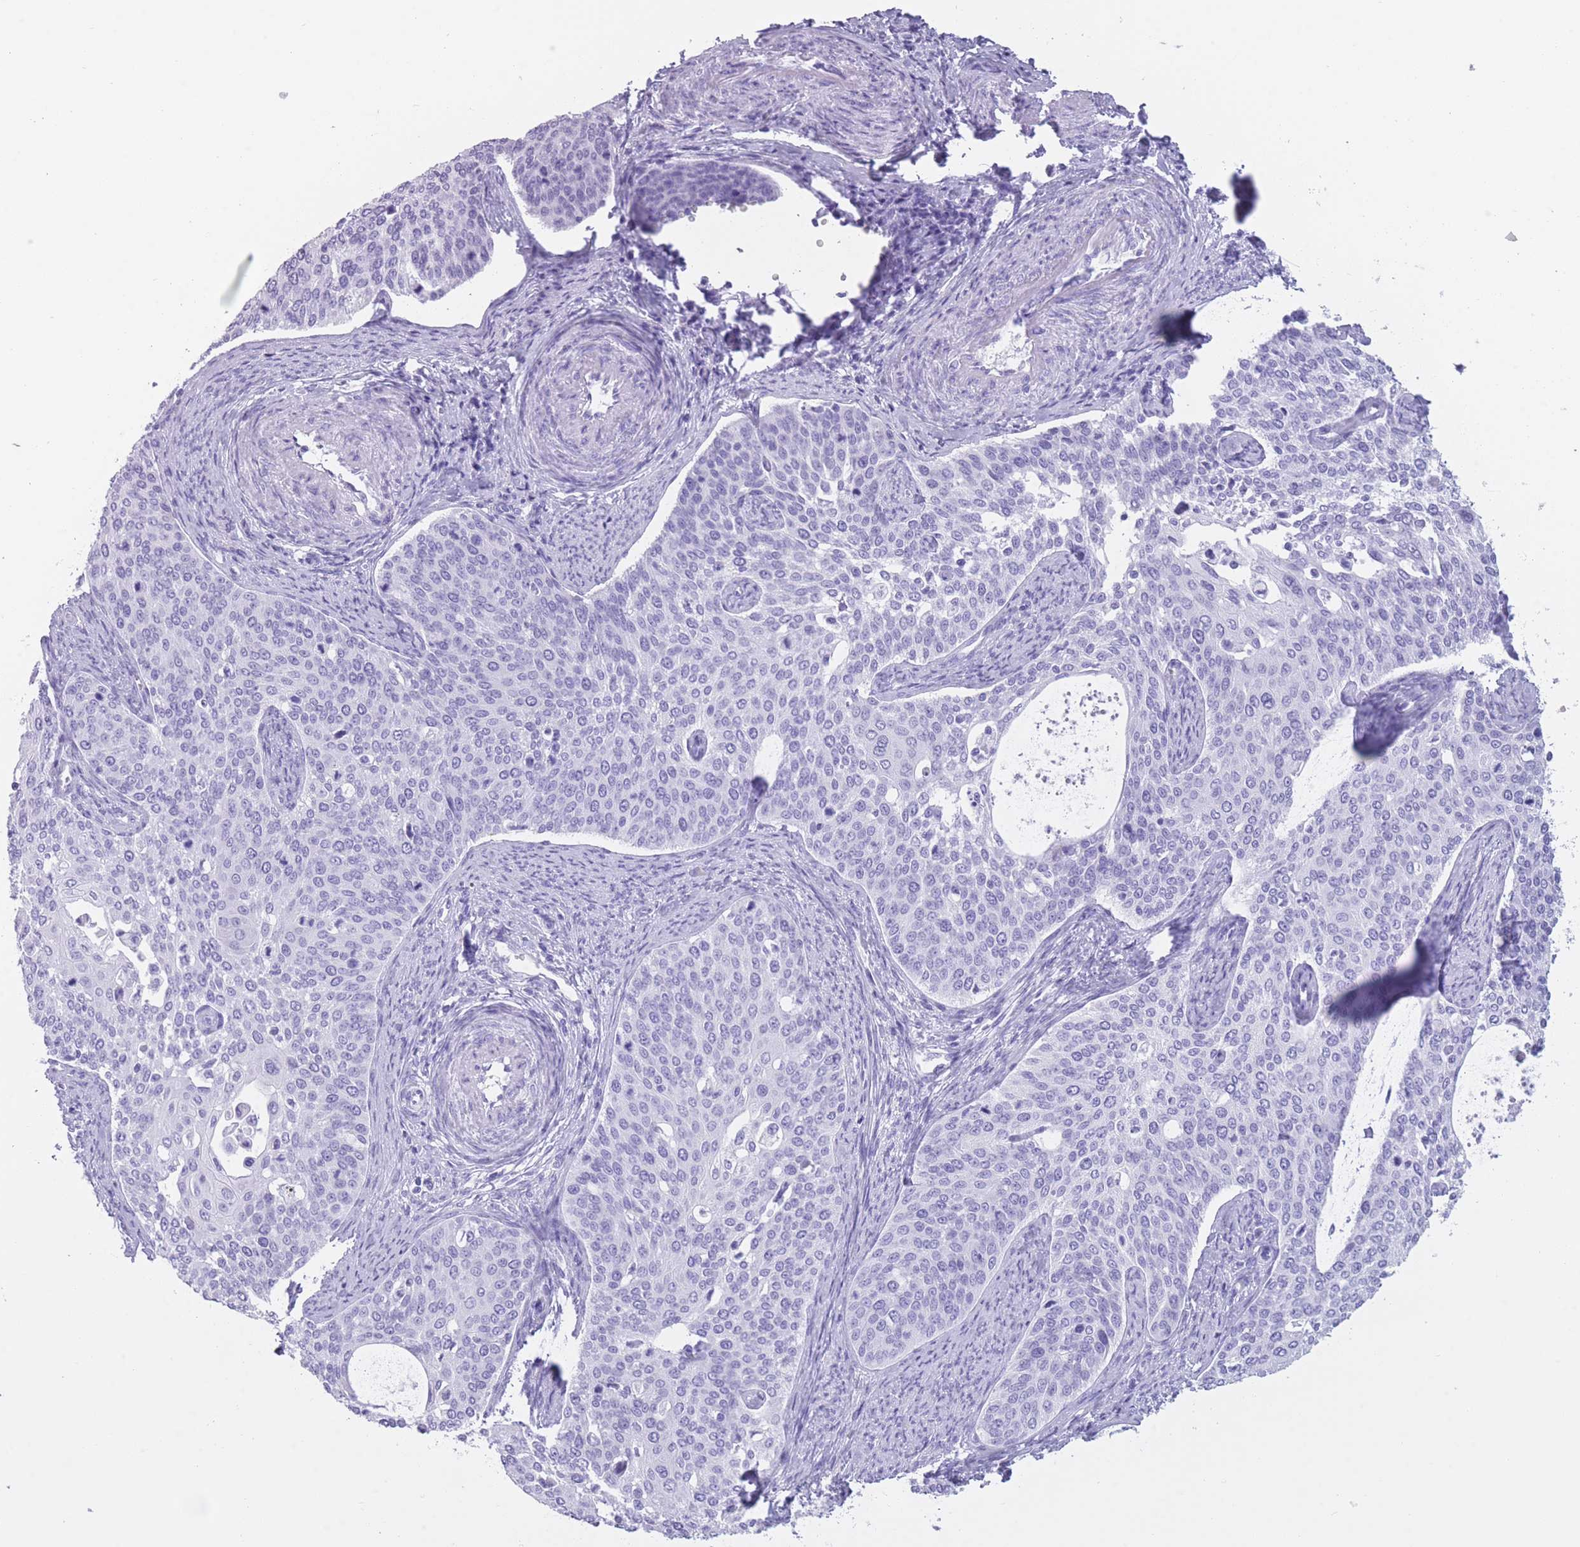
{"staining": {"intensity": "negative", "quantity": "none", "location": "none"}, "tissue": "cervical cancer", "cell_type": "Tumor cells", "image_type": "cancer", "snomed": [{"axis": "morphology", "description": "Squamous cell carcinoma, NOS"}, {"axis": "topography", "description": "Cervix"}], "caption": "Cervical cancer stained for a protein using immunohistochemistry demonstrates no staining tumor cells.", "gene": "OR4F21", "patient": {"sex": "female", "age": 44}}